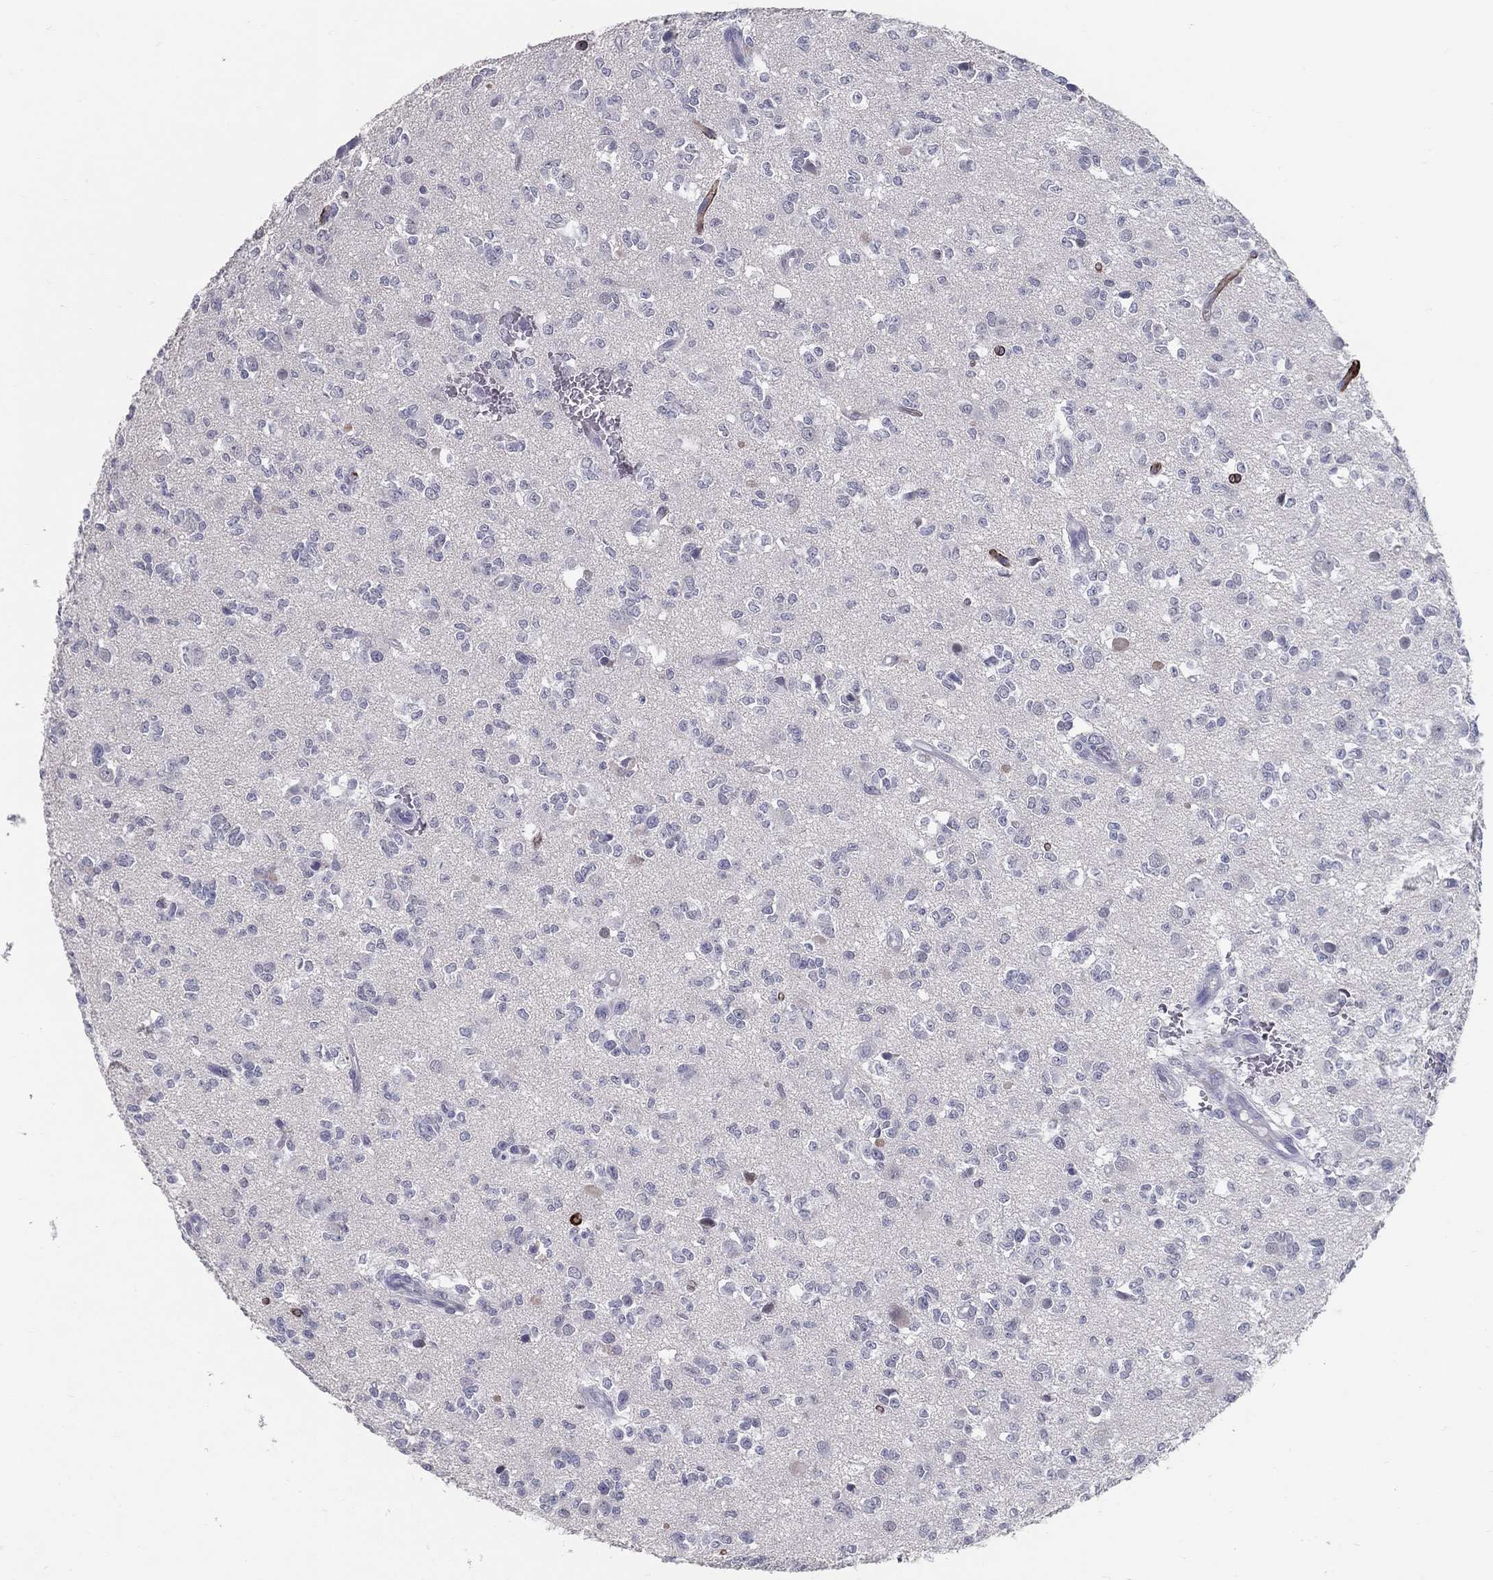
{"staining": {"intensity": "negative", "quantity": "none", "location": "none"}, "tissue": "glioma", "cell_type": "Tumor cells", "image_type": "cancer", "snomed": [{"axis": "morphology", "description": "Glioma, malignant, Low grade"}, {"axis": "topography", "description": "Brain"}], "caption": "Immunohistochemistry (IHC) image of neoplastic tissue: human glioma stained with DAB reveals no significant protein expression in tumor cells.", "gene": "ACE2", "patient": {"sex": "female", "age": 45}}